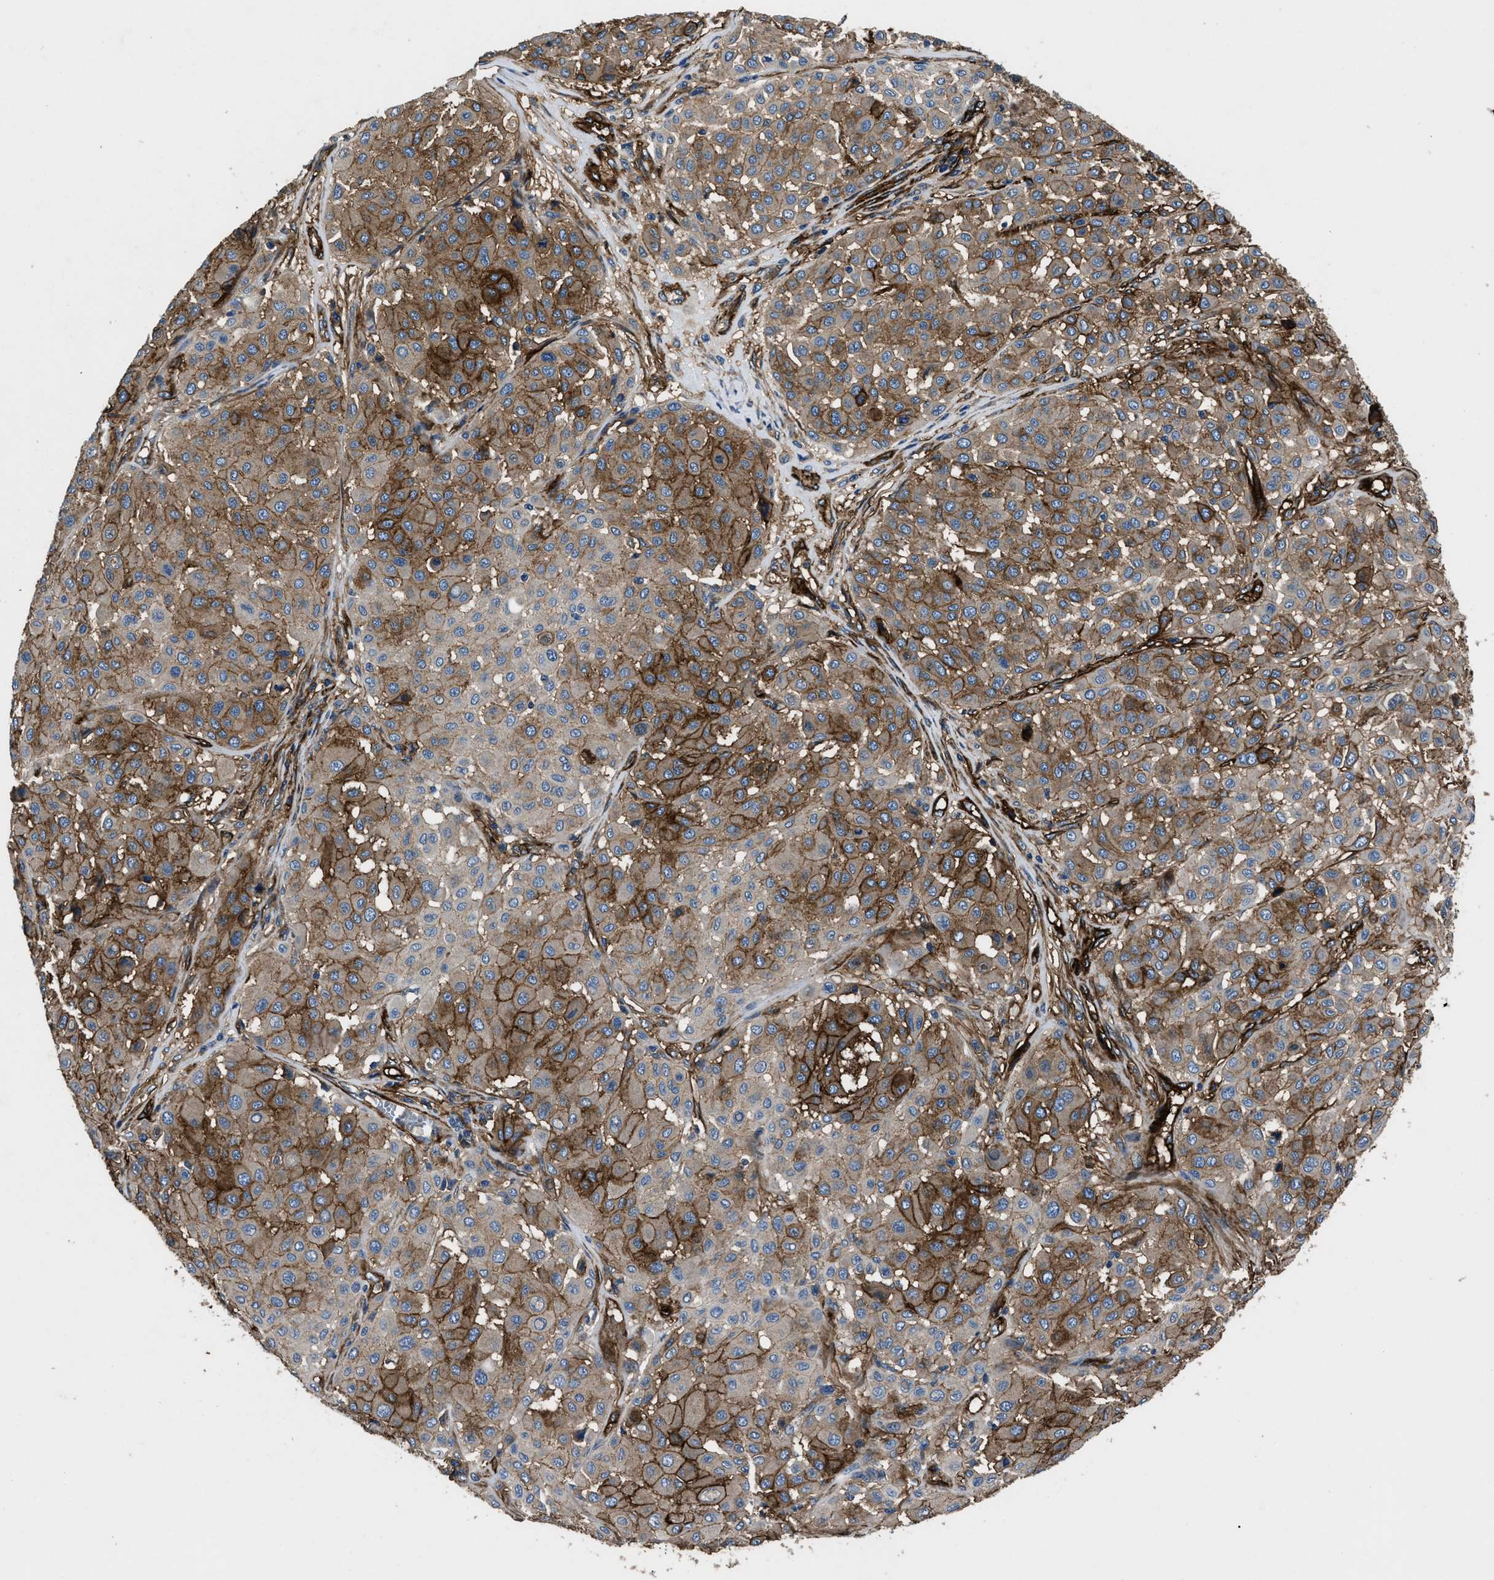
{"staining": {"intensity": "moderate", "quantity": ">75%", "location": "cytoplasmic/membranous"}, "tissue": "melanoma", "cell_type": "Tumor cells", "image_type": "cancer", "snomed": [{"axis": "morphology", "description": "Malignant melanoma, Metastatic site"}, {"axis": "topography", "description": "Soft tissue"}], "caption": "Immunohistochemical staining of human malignant melanoma (metastatic site) demonstrates medium levels of moderate cytoplasmic/membranous positivity in about >75% of tumor cells.", "gene": "CD276", "patient": {"sex": "male", "age": 41}}